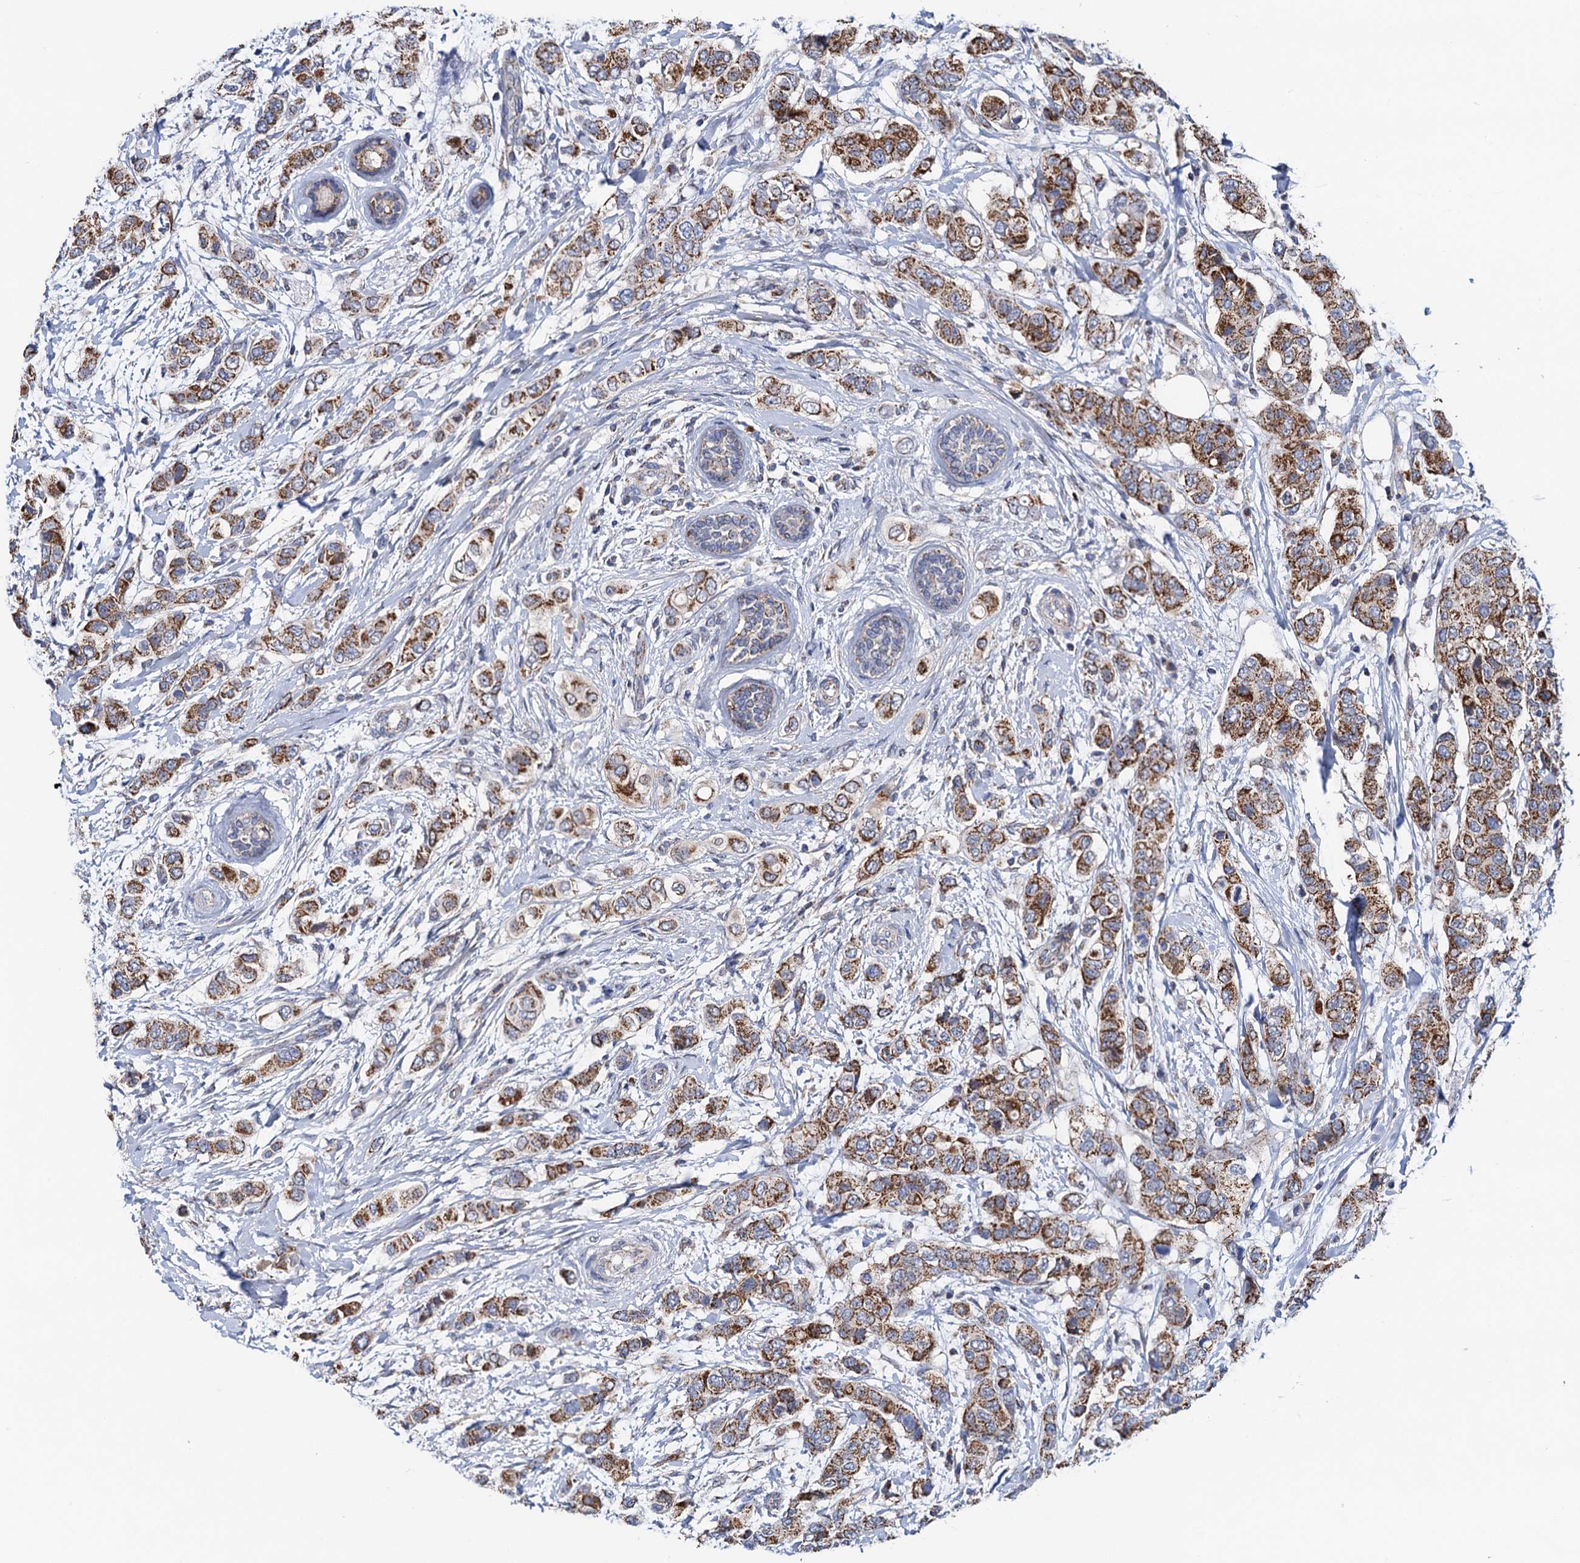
{"staining": {"intensity": "moderate", "quantity": ">75%", "location": "cytoplasmic/membranous"}, "tissue": "breast cancer", "cell_type": "Tumor cells", "image_type": "cancer", "snomed": [{"axis": "morphology", "description": "Lobular carcinoma"}, {"axis": "topography", "description": "Breast"}], "caption": "Immunohistochemistry (IHC) (DAB) staining of human lobular carcinoma (breast) demonstrates moderate cytoplasmic/membranous protein staining in about >75% of tumor cells. (IHC, brightfield microscopy, high magnification).", "gene": "PTCD3", "patient": {"sex": "female", "age": 51}}